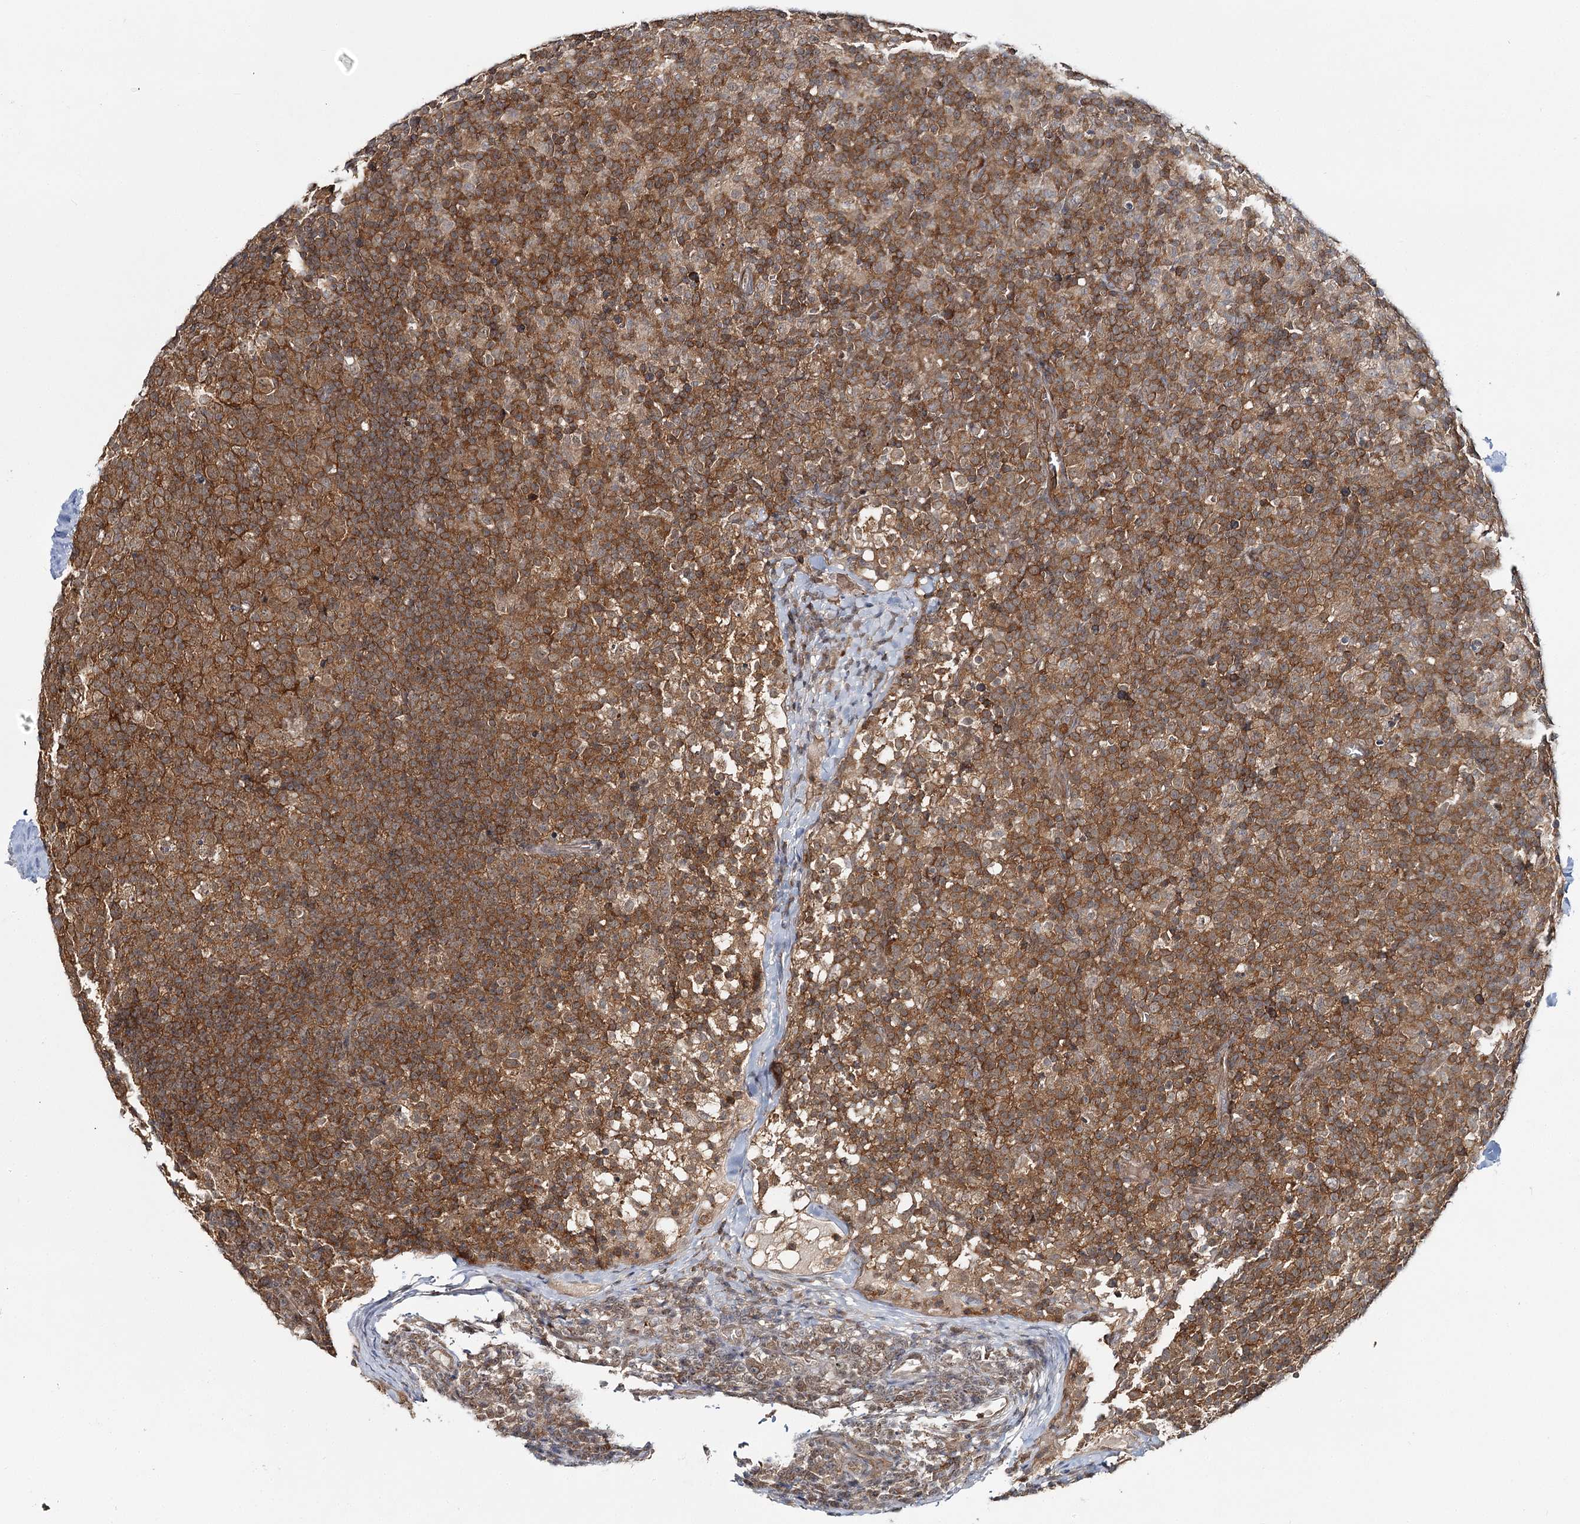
{"staining": {"intensity": "strong", "quantity": ">75%", "location": "cytoplasmic/membranous"}, "tissue": "lymph node", "cell_type": "Germinal center cells", "image_type": "normal", "snomed": [{"axis": "morphology", "description": "Normal tissue, NOS"}, {"axis": "morphology", "description": "Inflammation, NOS"}, {"axis": "topography", "description": "Lymph node"}], "caption": "Unremarkable lymph node demonstrates strong cytoplasmic/membranous staining in about >75% of germinal center cells (DAB = brown stain, brightfield microscopy at high magnification)..", "gene": "FAM120B", "patient": {"sex": "male", "age": 55}}